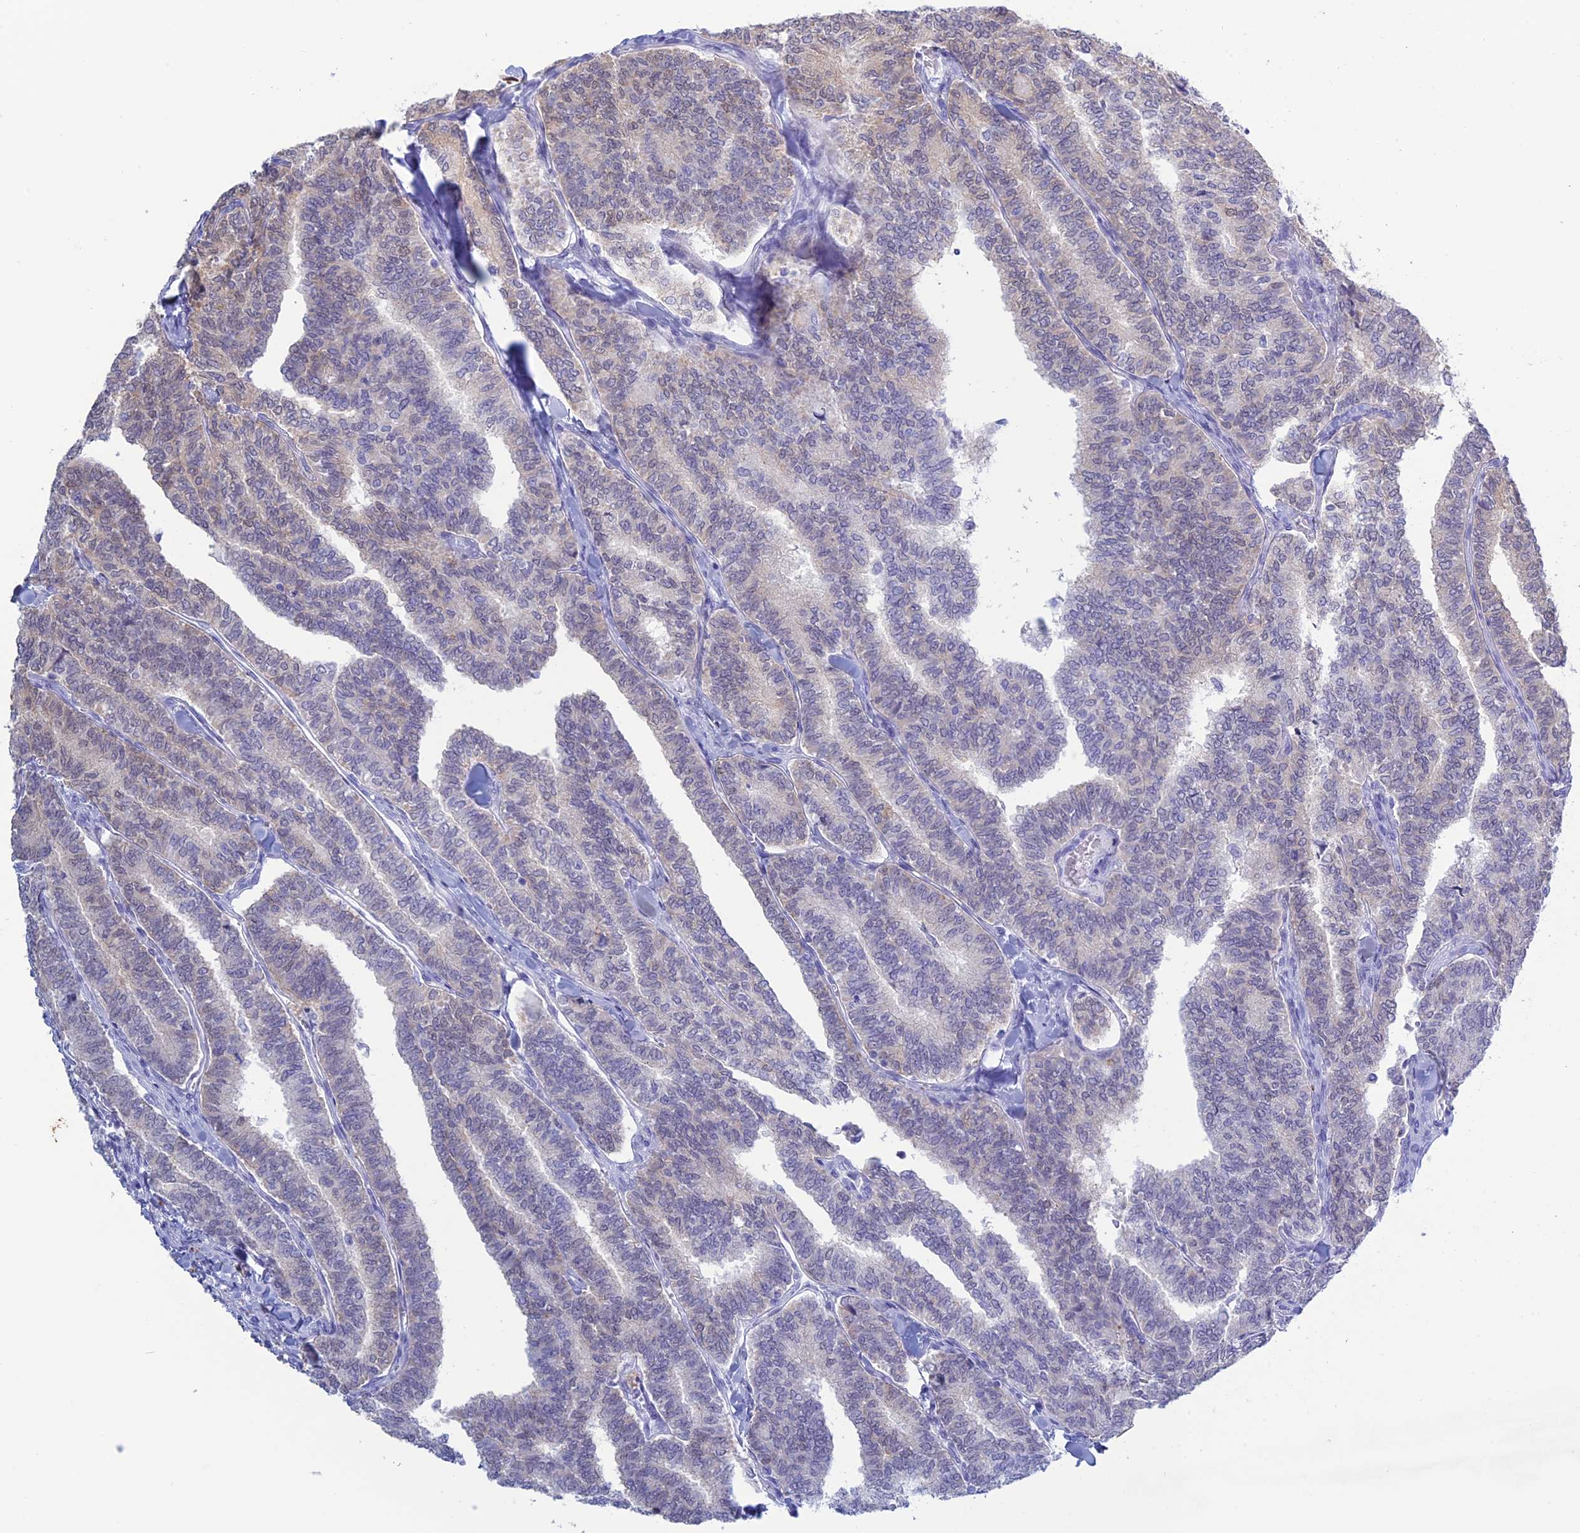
{"staining": {"intensity": "weak", "quantity": "<25%", "location": "cytoplasmic/membranous"}, "tissue": "thyroid cancer", "cell_type": "Tumor cells", "image_type": "cancer", "snomed": [{"axis": "morphology", "description": "Papillary adenocarcinoma, NOS"}, {"axis": "topography", "description": "Thyroid gland"}], "caption": "A histopathology image of thyroid cancer (papillary adenocarcinoma) stained for a protein displays no brown staining in tumor cells.", "gene": "LHFPL2", "patient": {"sex": "female", "age": 35}}